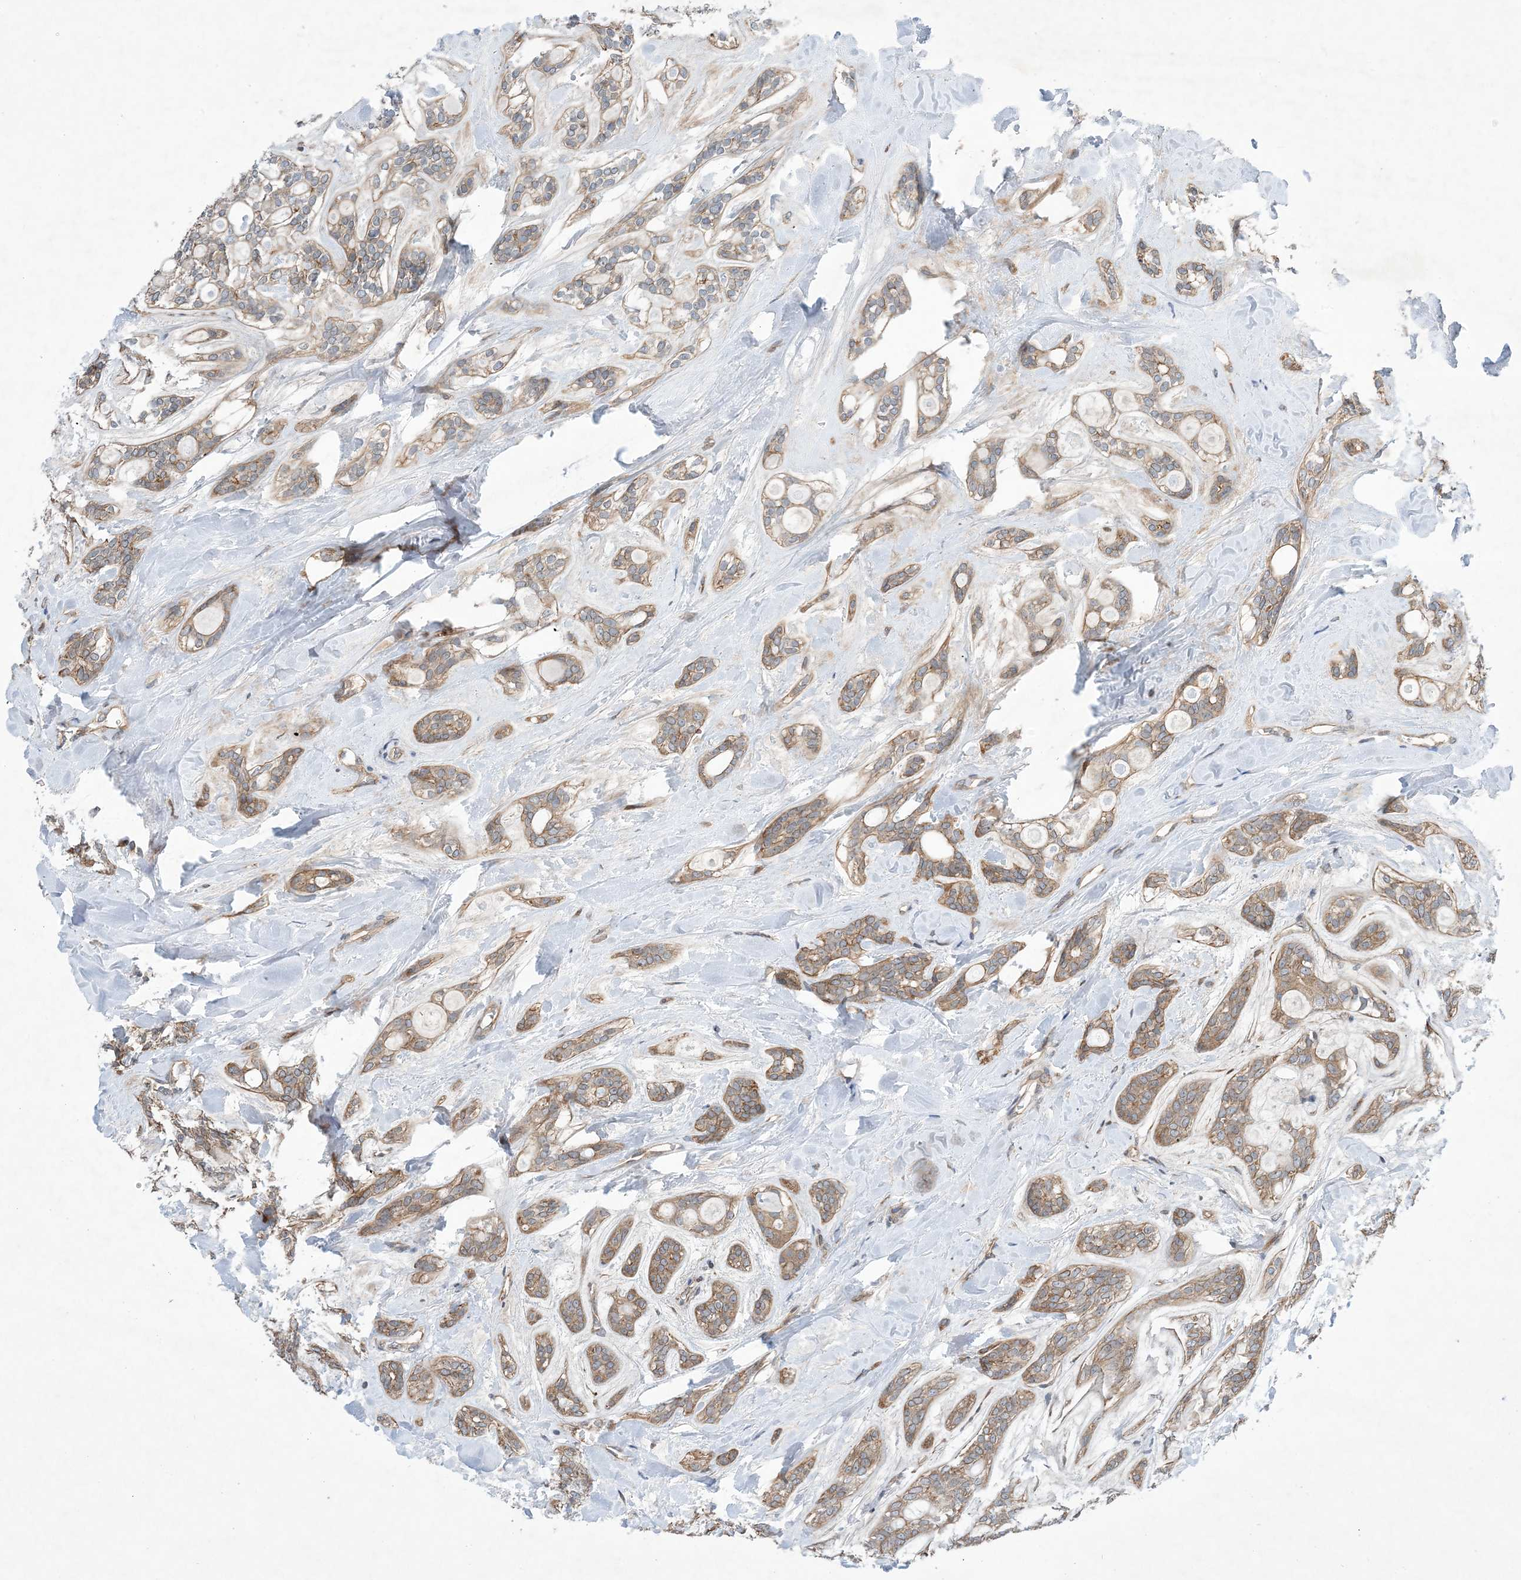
{"staining": {"intensity": "moderate", "quantity": ">75%", "location": "cytoplasmic/membranous"}, "tissue": "head and neck cancer", "cell_type": "Tumor cells", "image_type": "cancer", "snomed": [{"axis": "morphology", "description": "Adenocarcinoma, NOS"}, {"axis": "topography", "description": "Head-Neck"}], "caption": "Head and neck cancer (adenocarcinoma) stained for a protein (brown) exhibits moderate cytoplasmic/membranous positive positivity in about >75% of tumor cells.", "gene": "EHBP1", "patient": {"sex": "male", "age": 66}}